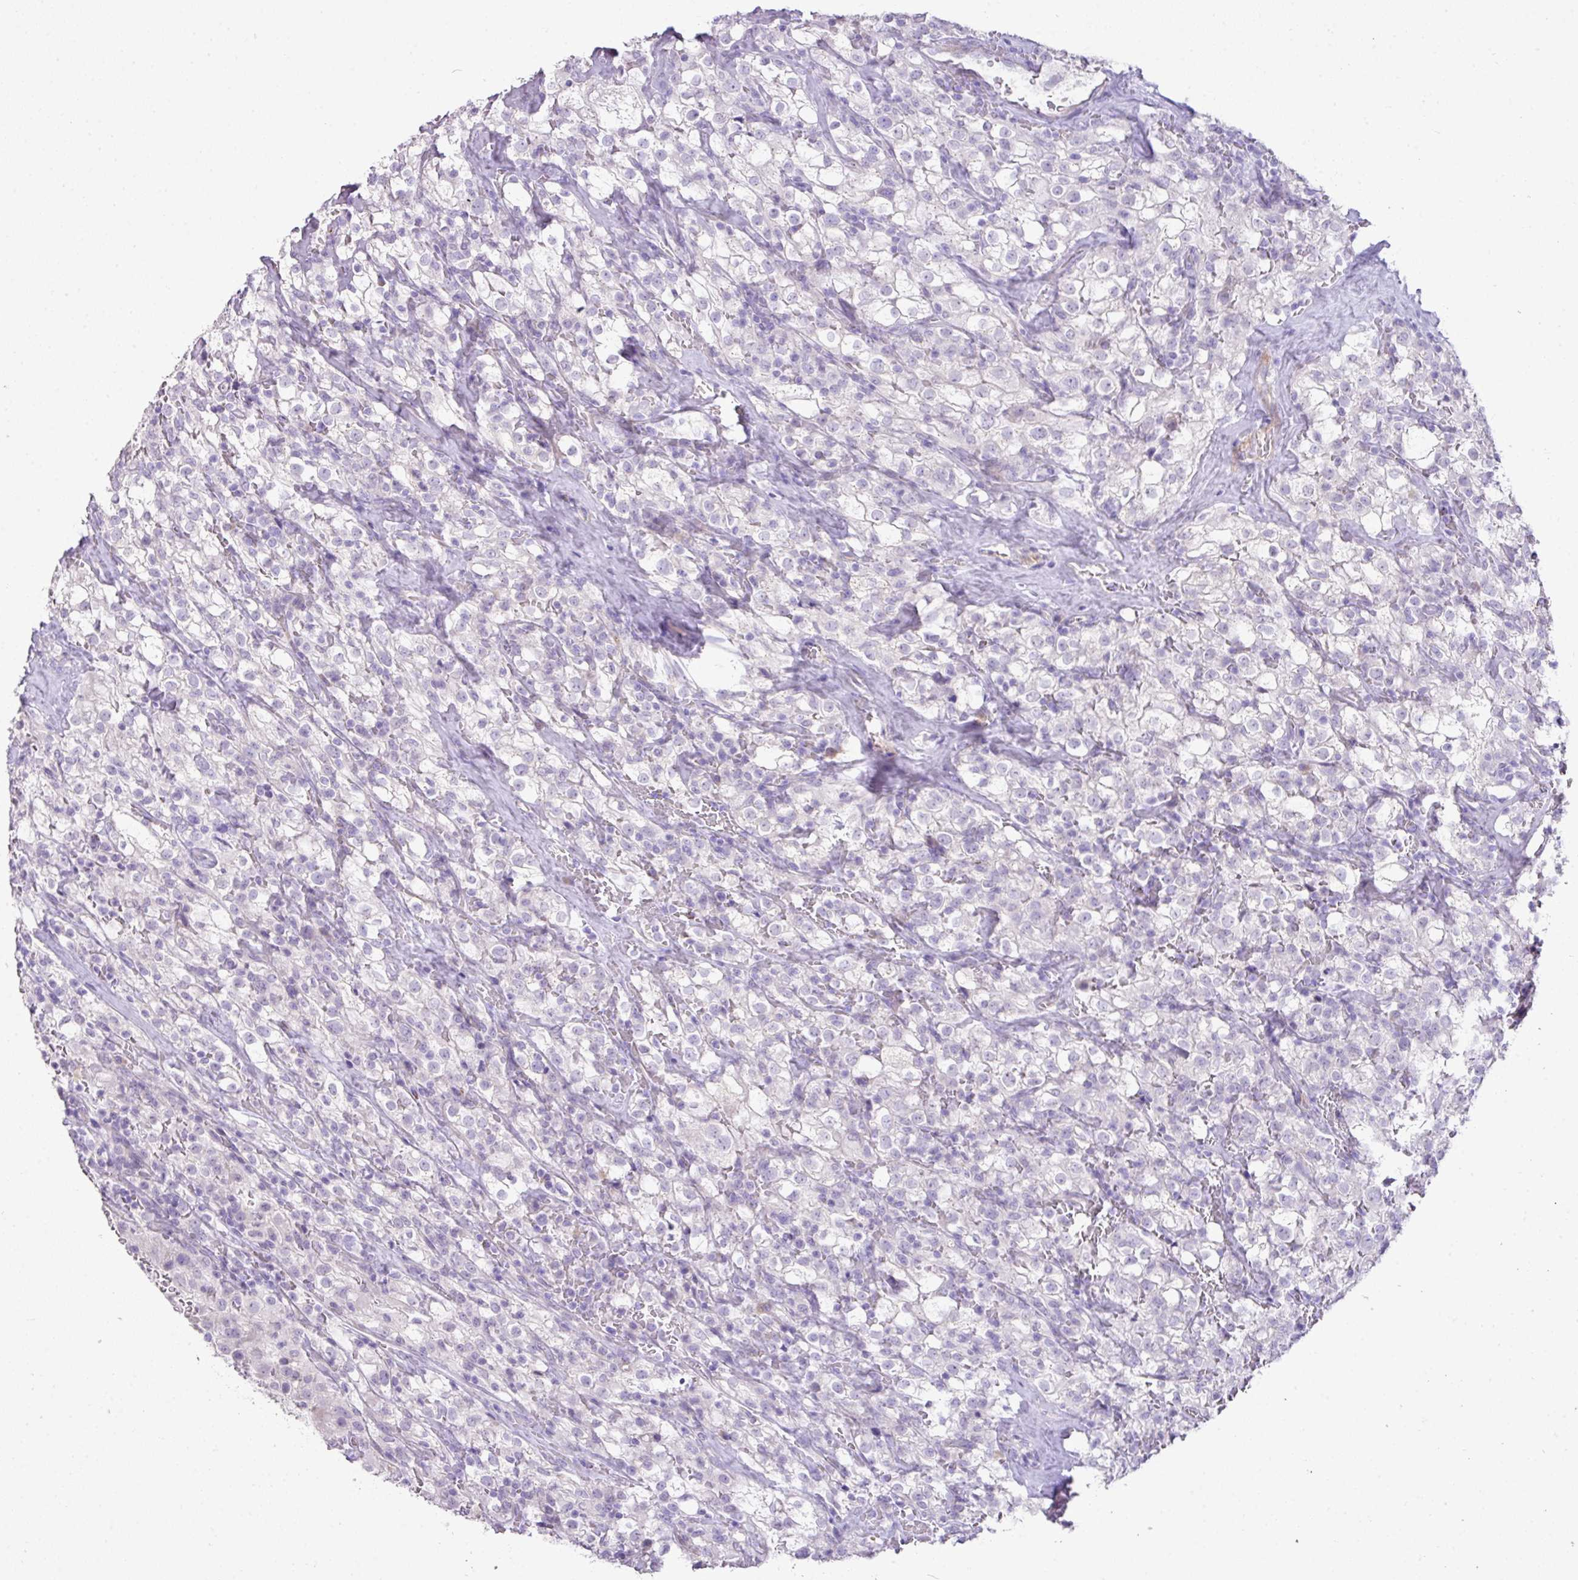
{"staining": {"intensity": "negative", "quantity": "none", "location": "none"}, "tissue": "renal cancer", "cell_type": "Tumor cells", "image_type": "cancer", "snomed": [{"axis": "morphology", "description": "Adenocarcinoma, NOS"}, {"axis": "topography", "description": "Kidney"}], "caption": "This is a micrograph of IHC staining of adenocarcinoma (renal), which shows no positivity in tumor cells.", "gene": "DIP2A", "patient": {"sex": "female", "age": 74}}